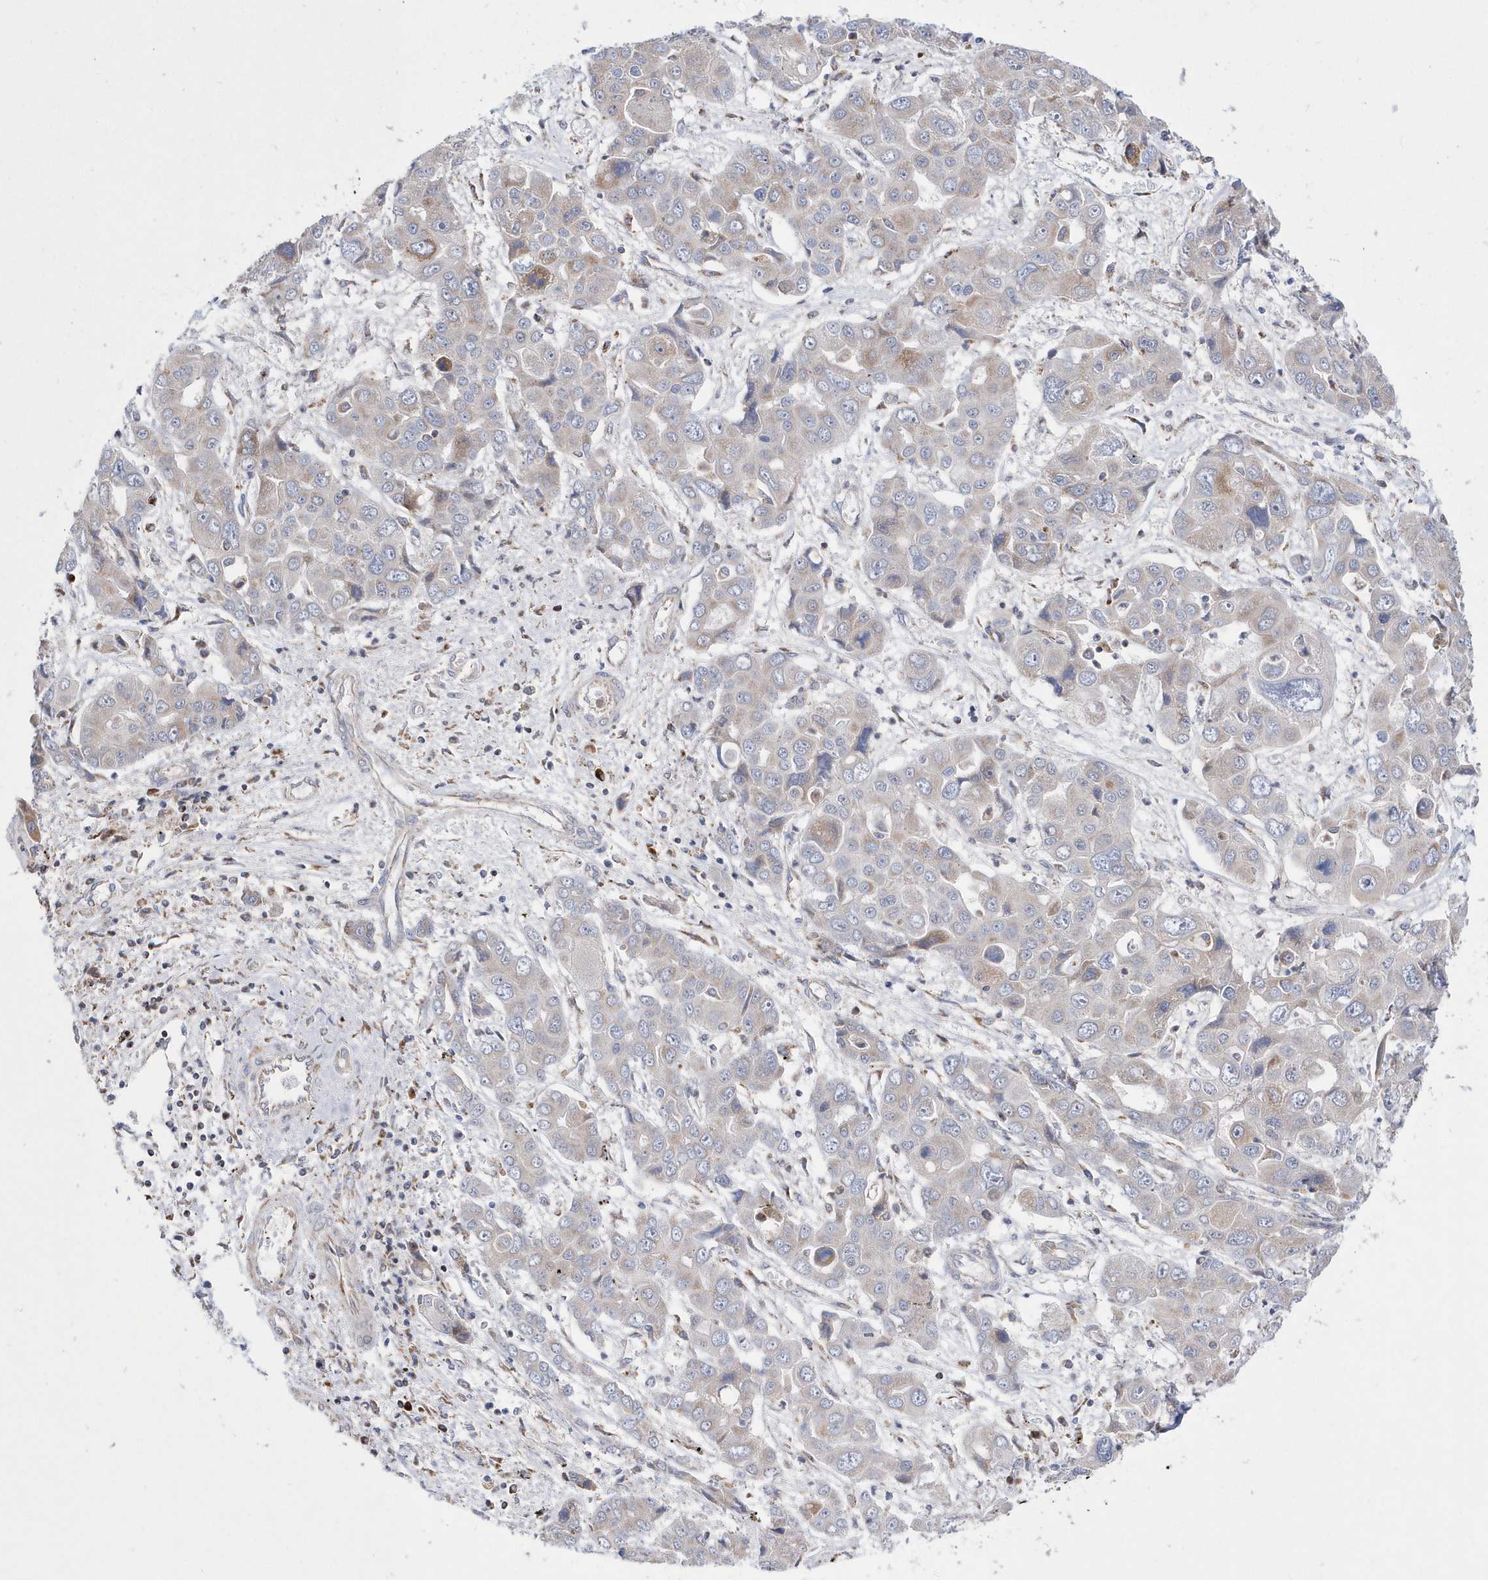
{"staining": {"intensity": "weak", "quantity": "<25%", "location": "cytoplasmic/membranous"}, "tissue": "liver cancer", "cell_type": "Tumor cells", "image_type": "cancer", "snomed": [{"axis": "morphology", "description": "Cholangiocarcinoma"}, {"axis": "topography", "description": "Liver"}], "caption": "Tumor cells are negative for protein expression in human liver cancer.", "gene": "SPATA5", "patient": {"sex": "male", "age": 67}}